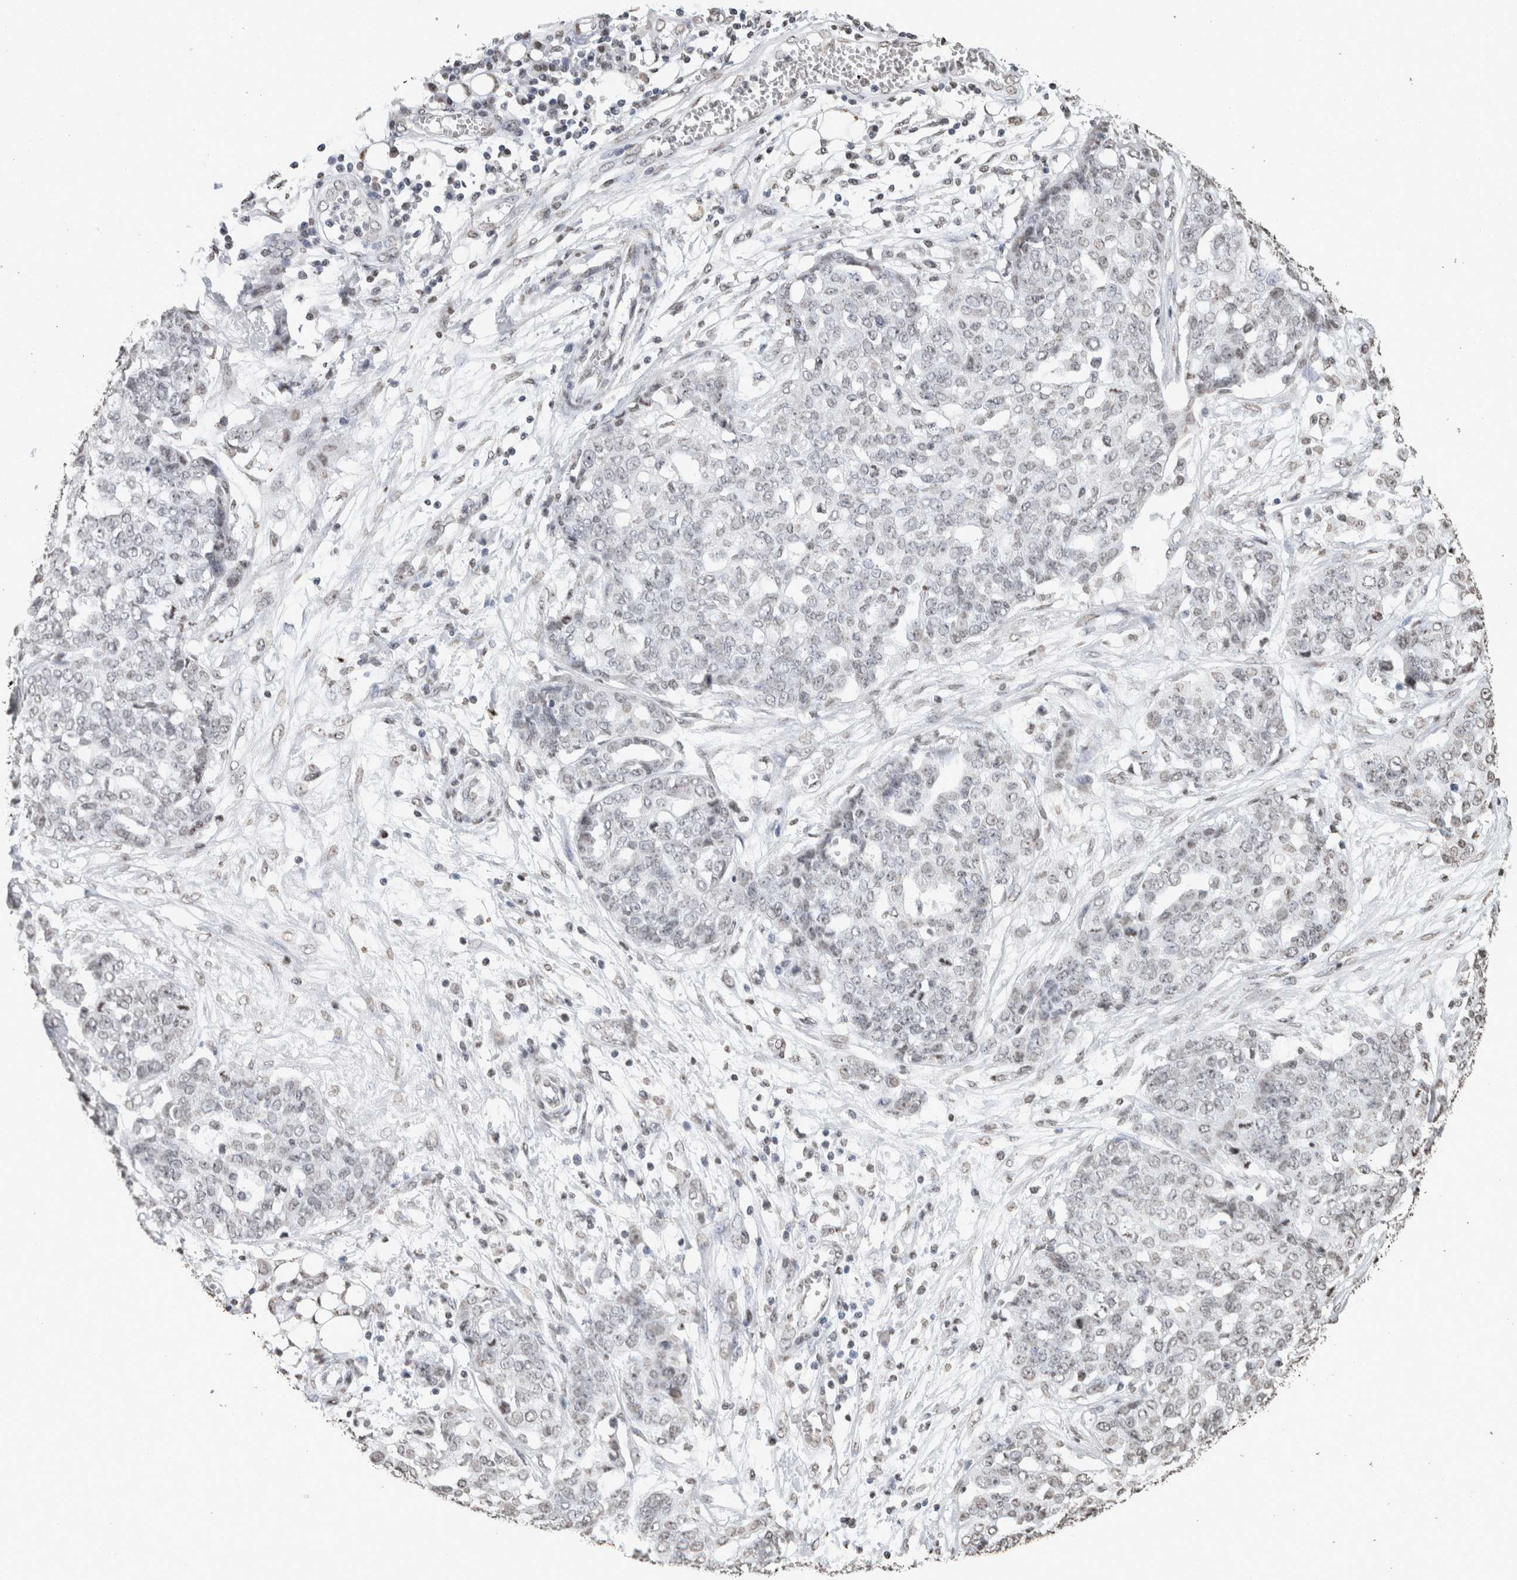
{"staining": {"intensity": "negative", "quantity": "none", "location": "none"}, "tissue": "ovarian cancer", "cell_type": "Tumor cells", "image_type": "cancer", "snomed": [{"axis": "morphology", "description": "Cystadenocarcinoma, serous, NOS"}, {"axis": "topography", "description": "Soft tissue"}, {"axis": "topography", "description": "Ovary"}], "caption": "DAB (3,3'-diaminobenzidine) immunohistochemical staining of human ovarian serous cystadenocarcinoma shows no significant positivity in tumor cells. The staining was performed using DAB to visualize the protein expression in brown, while the nuclei were stained in blue with hematoxylin (Magnification: 20x).", "gene": "CNTN1", "patient": {"sex": "female", "age": 57}}